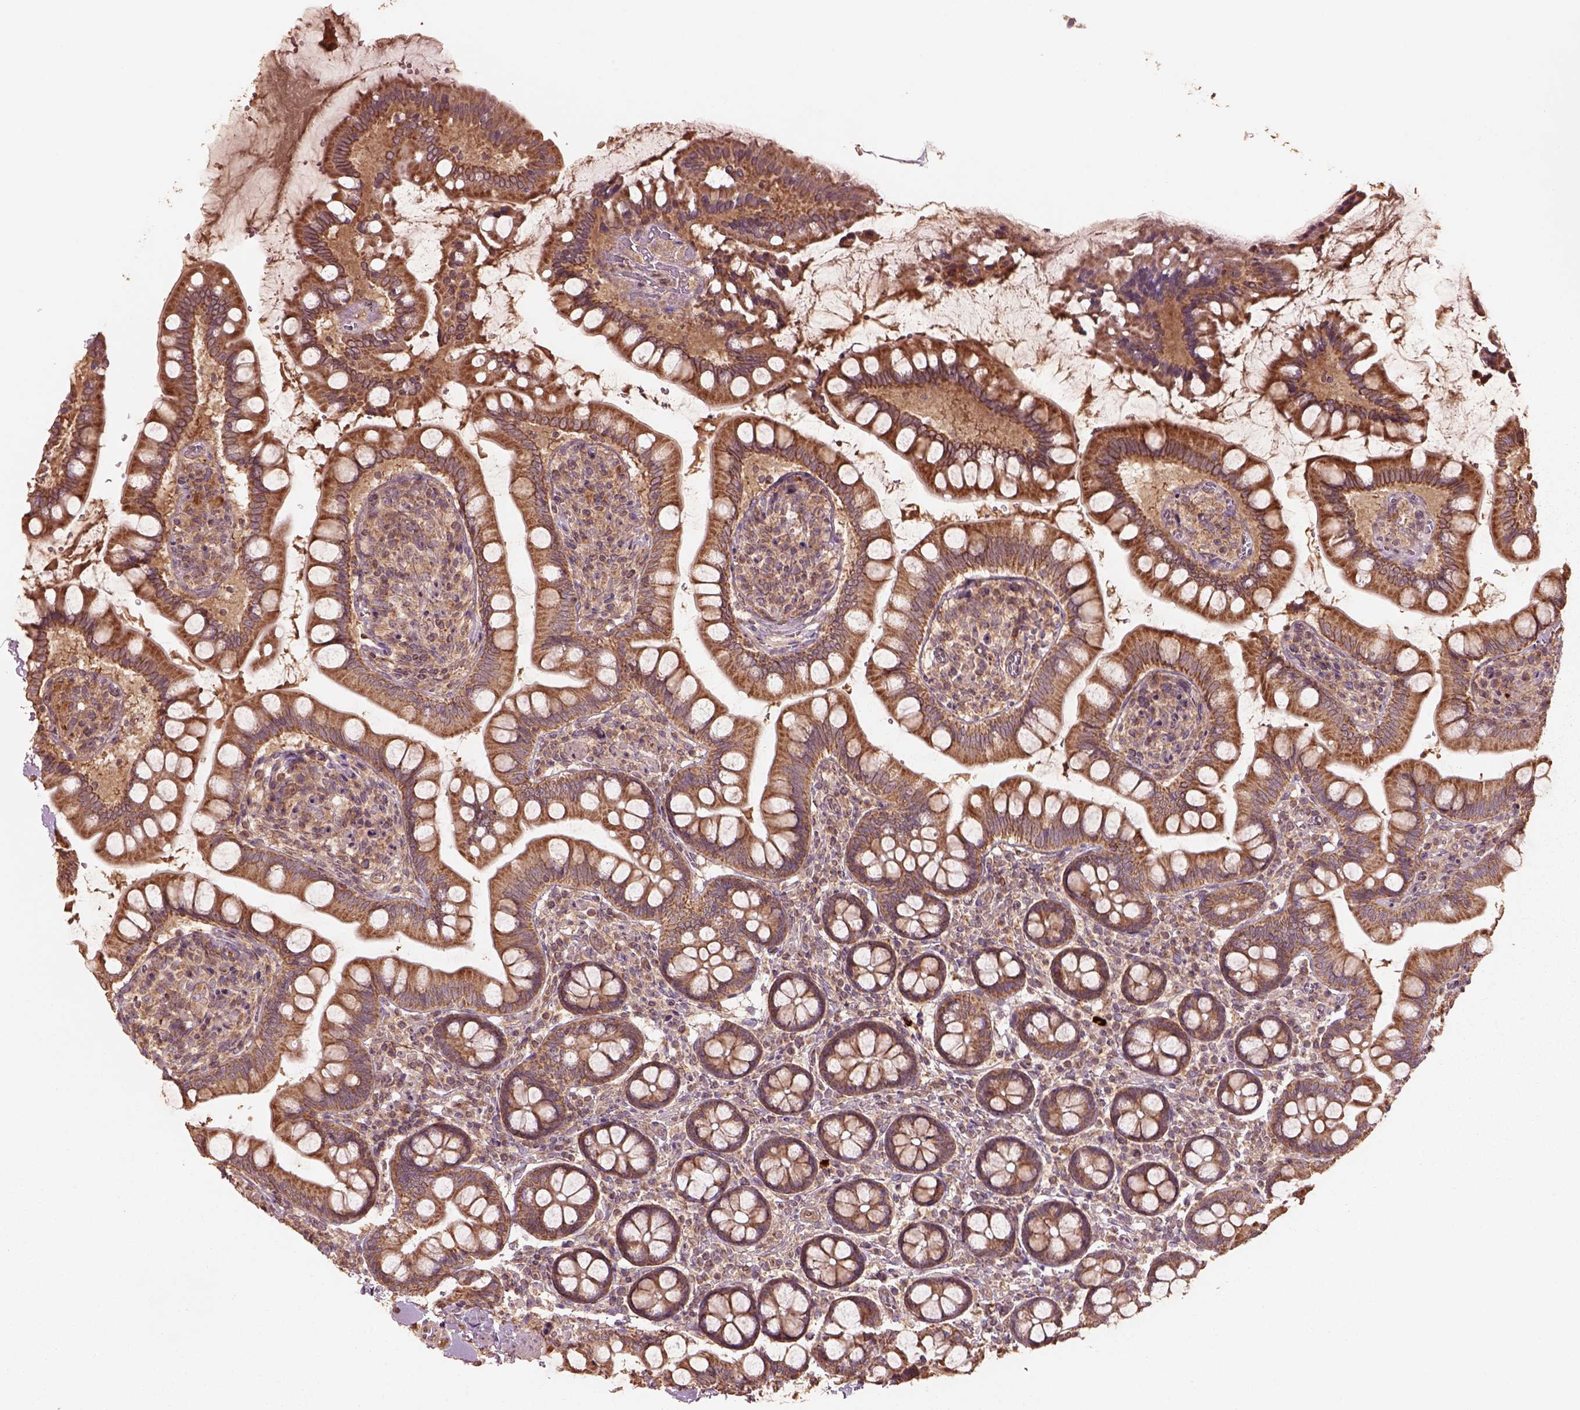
{"staining": {"intensity": "strong", "quantity": ">75%", "location": "cytoplasmic/membranous"}, "tissue": "small intestine", "cell_type": "Glandular cells", "image_type": "normal", "snomed": [{"axis": "morphology", "description": "Normal tissue, NOS"}, {"axis": "topography", "description": "Small intestine"}], "caption": "The photomicrograph displays immunohistochemical staining of benign small intestine. There is strong cytoplasmic/membranous staining is identified in approximately >75% of glandular cells. (IHC, brightfield microscopy, high magnification).", "gene": "TRADD", "patient": {"sex": "female", "age": 56}}